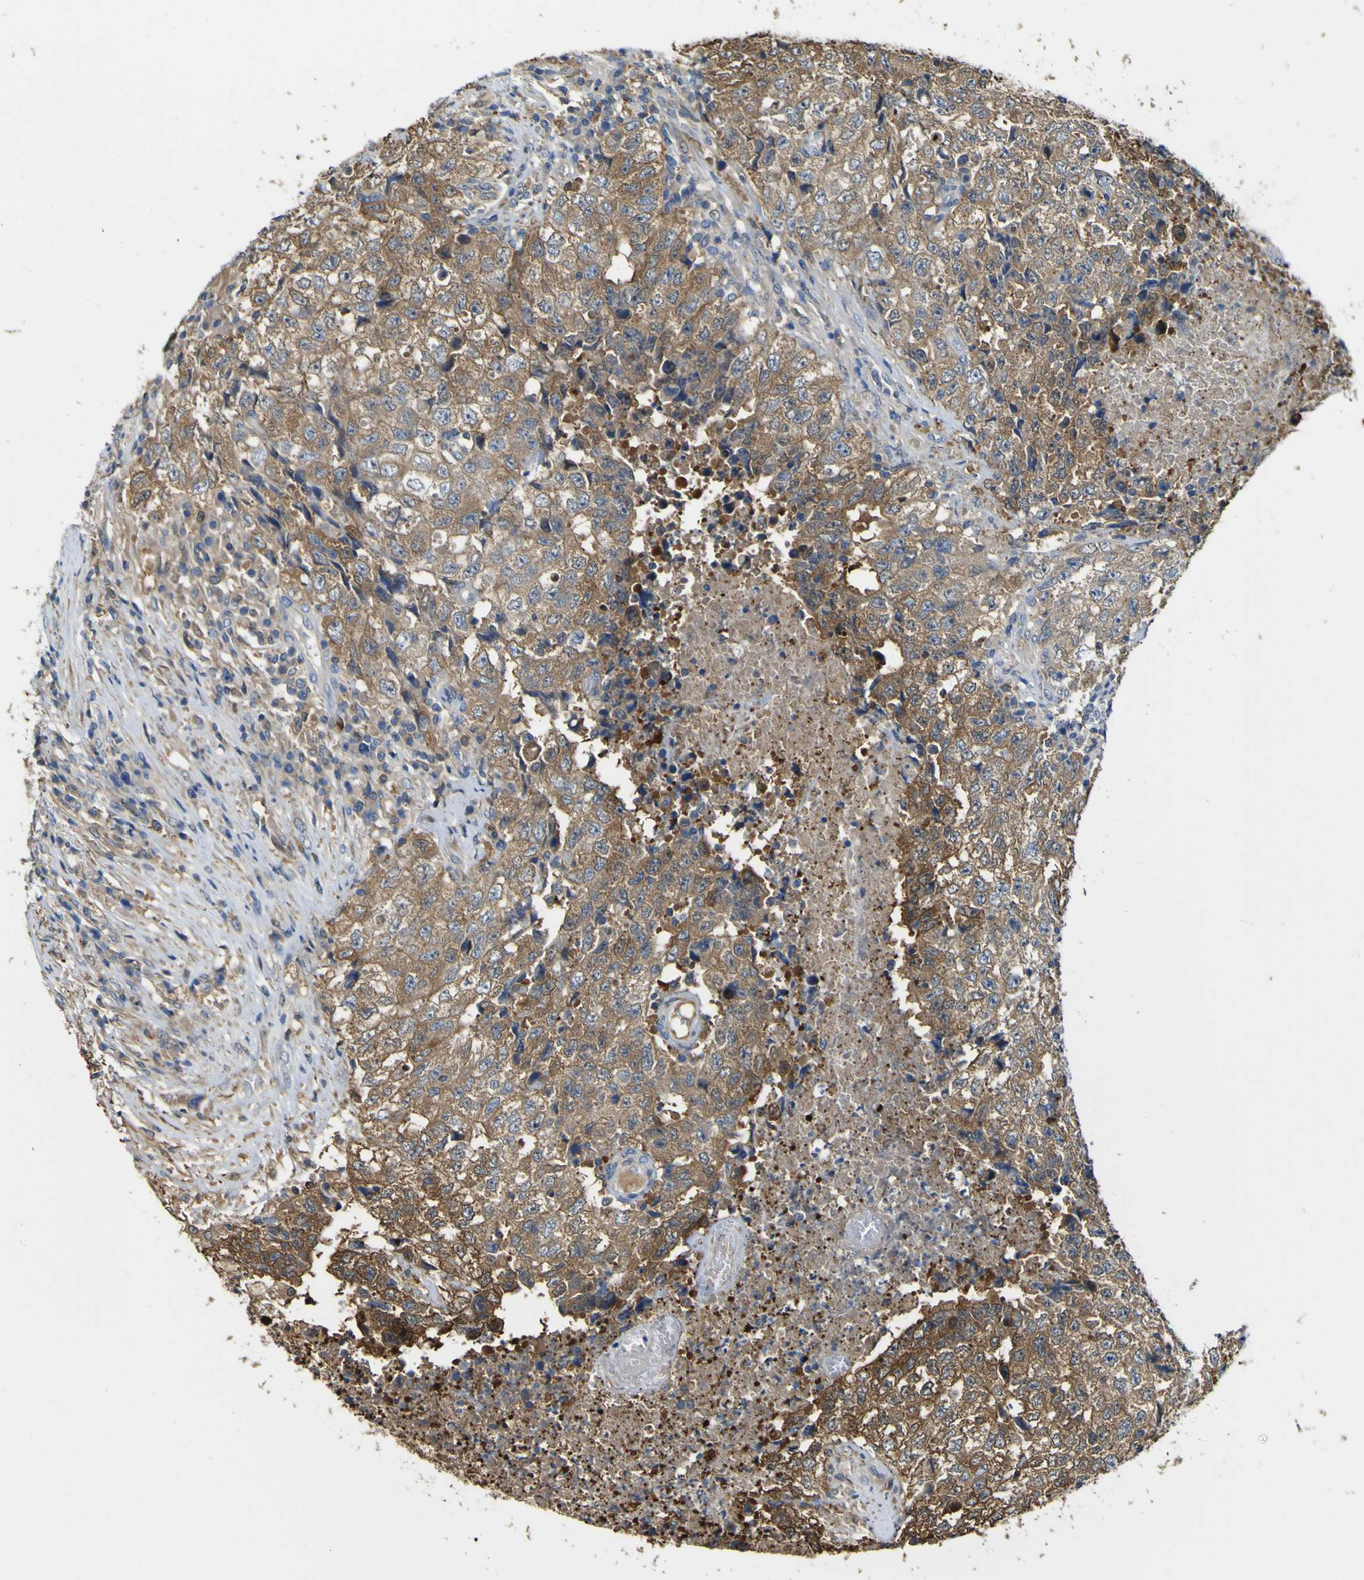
{"staining": {"intensity": "moderate", "quantity": ">75%", "location": "cytoplasmic/membranous"}, "tissue": "testis cancer", "cell_type": "Tumor cells", "image_type": "cancer", "snomed": [{"axis": "morphology", "description": "Necrosis, NOS"}, {"axis": "morphology", "description": "Carcinoma, Embryonal, NOS"}, {"axis": "topography", "description": "Testis"}], "caption": "A medium amount of moderate cytoplasmic/membranous expression is present in about >75% of tumor cells in testis cancer tissue.", "gene": "ABHD3", "patient": {"sex": "male", "age": 19}}